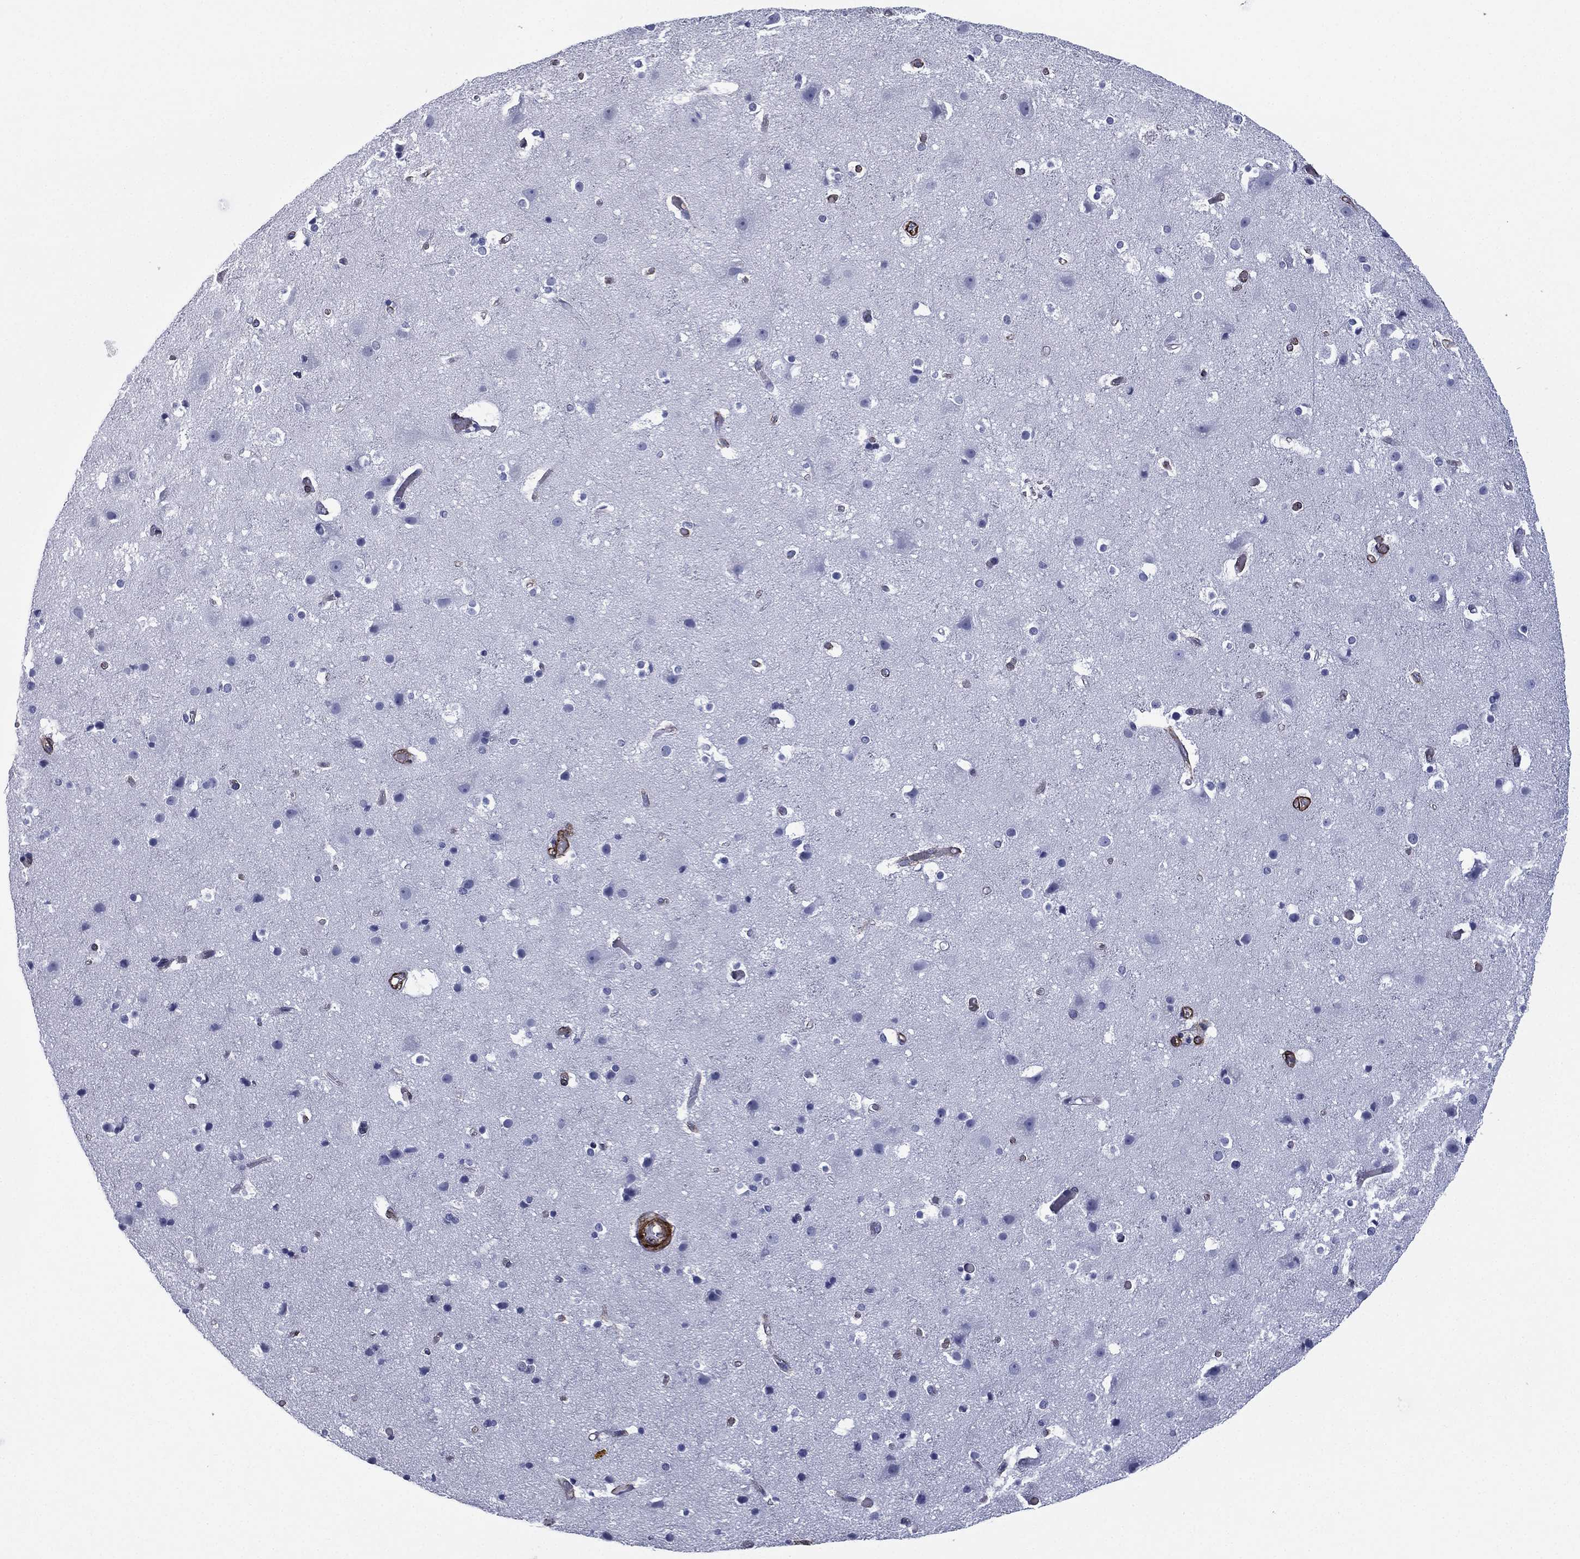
{"staining": {"intensity": "negative", "quantity": "none", "location": "none"}, "tissue": "cerebral cortex", "cell_type": "Endothelial cells", "image_type": "normal", "snomed": [{"axis": "morphology", "description": "Normal tissue, NOS"}, {"axis": "topography", "description": "Cerebral cortex"}], "caption": "This is an IHC histopathology image of benign cerebral cortex. There is no positivity in endothelial cells.", "gene": "CAVIN3", "patient": {"sex": "female", "age": 52}}